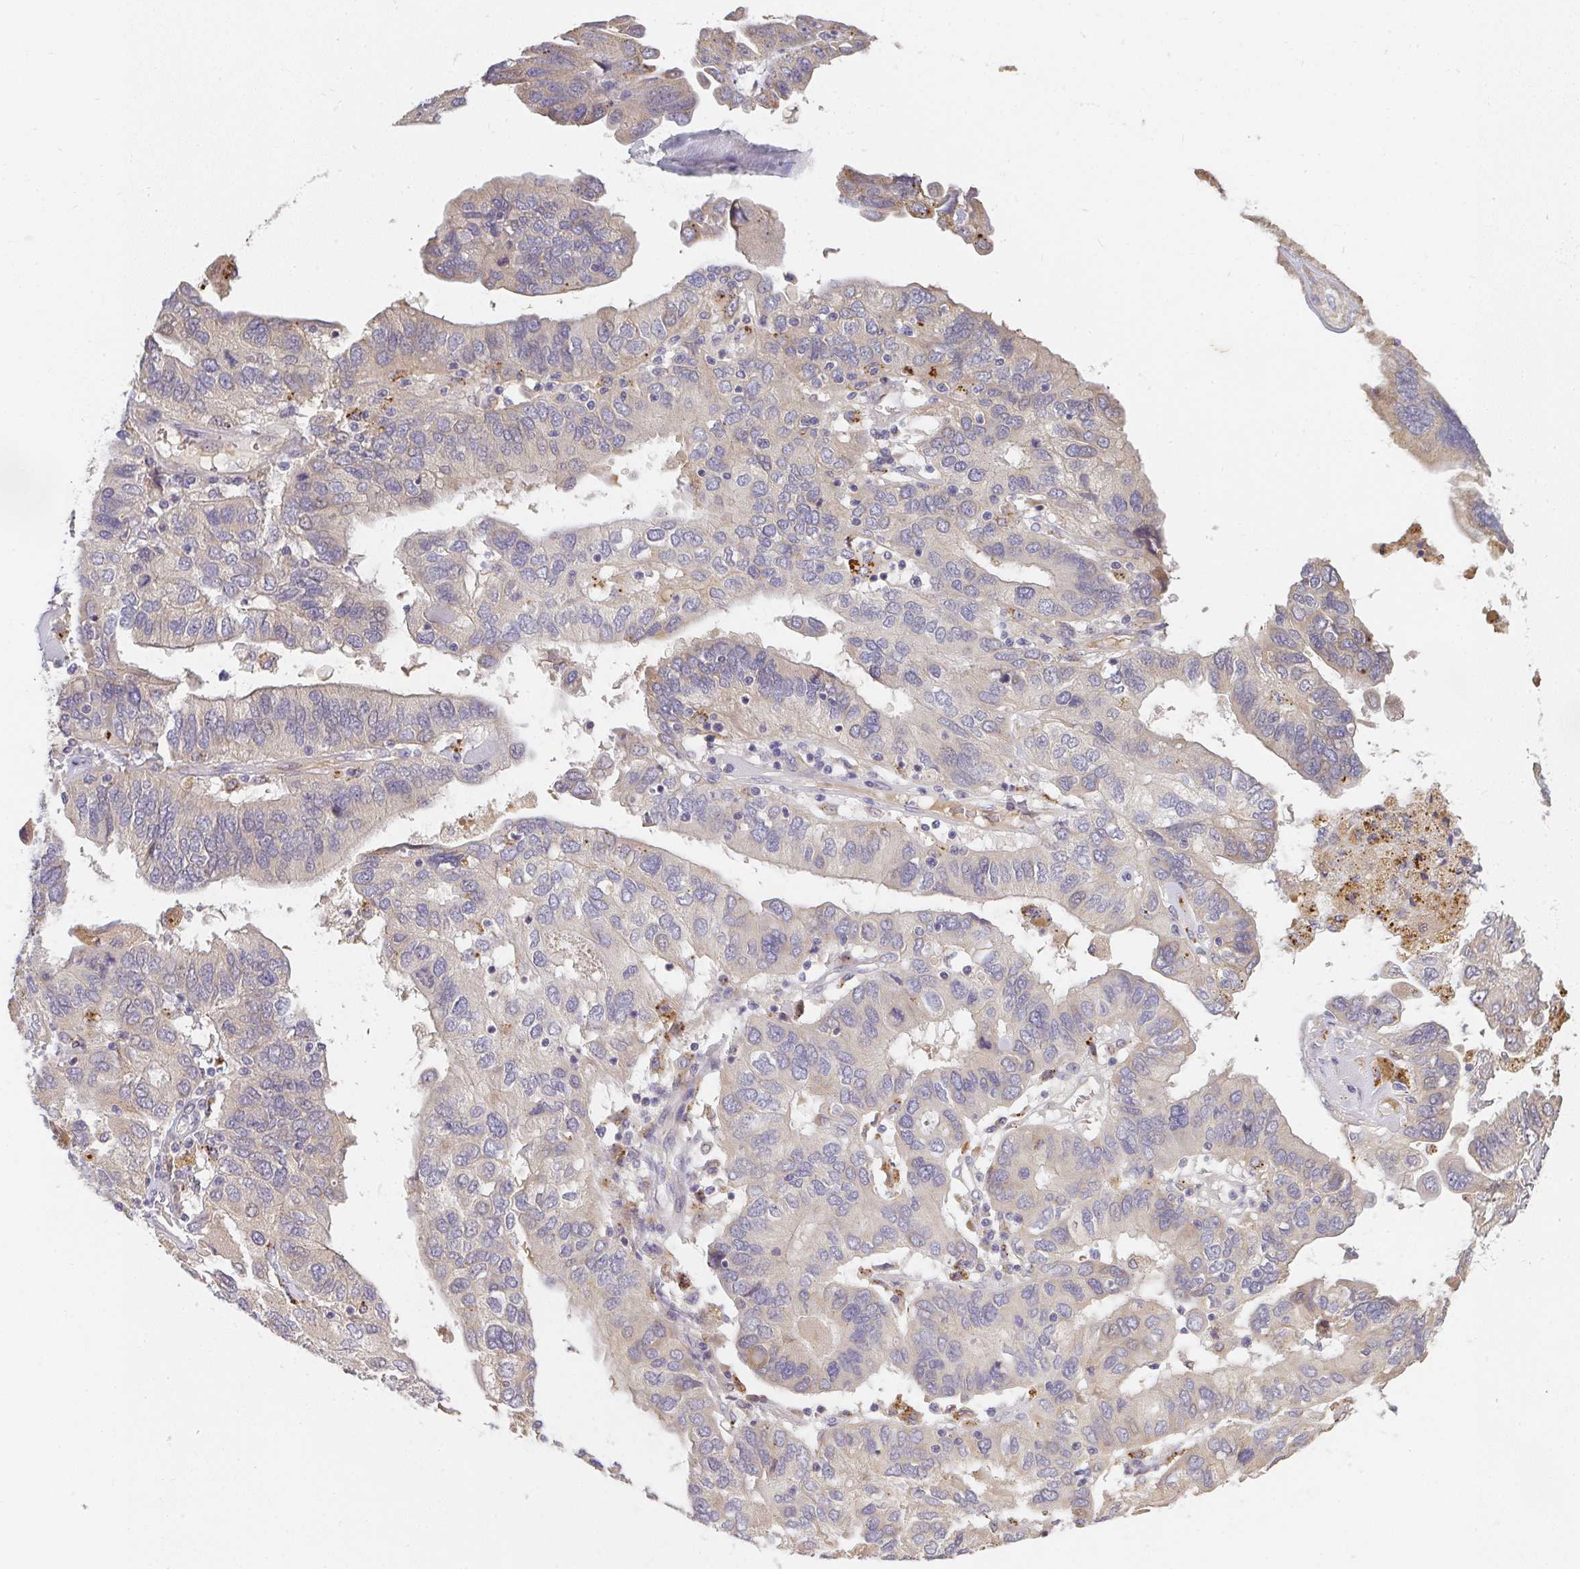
{"staining": {"intensity": "weak", "quantity": "<25%", "location": "cytoplasmic/membranous"}, "tissue": "ovarian cancer", "cell_type": "Tumor cells", "image_type": "cancer", "snomed": [{"axis": "morphology", "description": "Cystadenocarcinoma, serous, NOS"}, {"axis": "topography", "description": "Ovary"}], "caption": "DAB immunohistochemical staining of serous cystadenocarcinoma (ovarian) shows no significant expression in tumor cells.", "gene": "SLC35B3", "patient": {"sex": "female", "age": 79}}